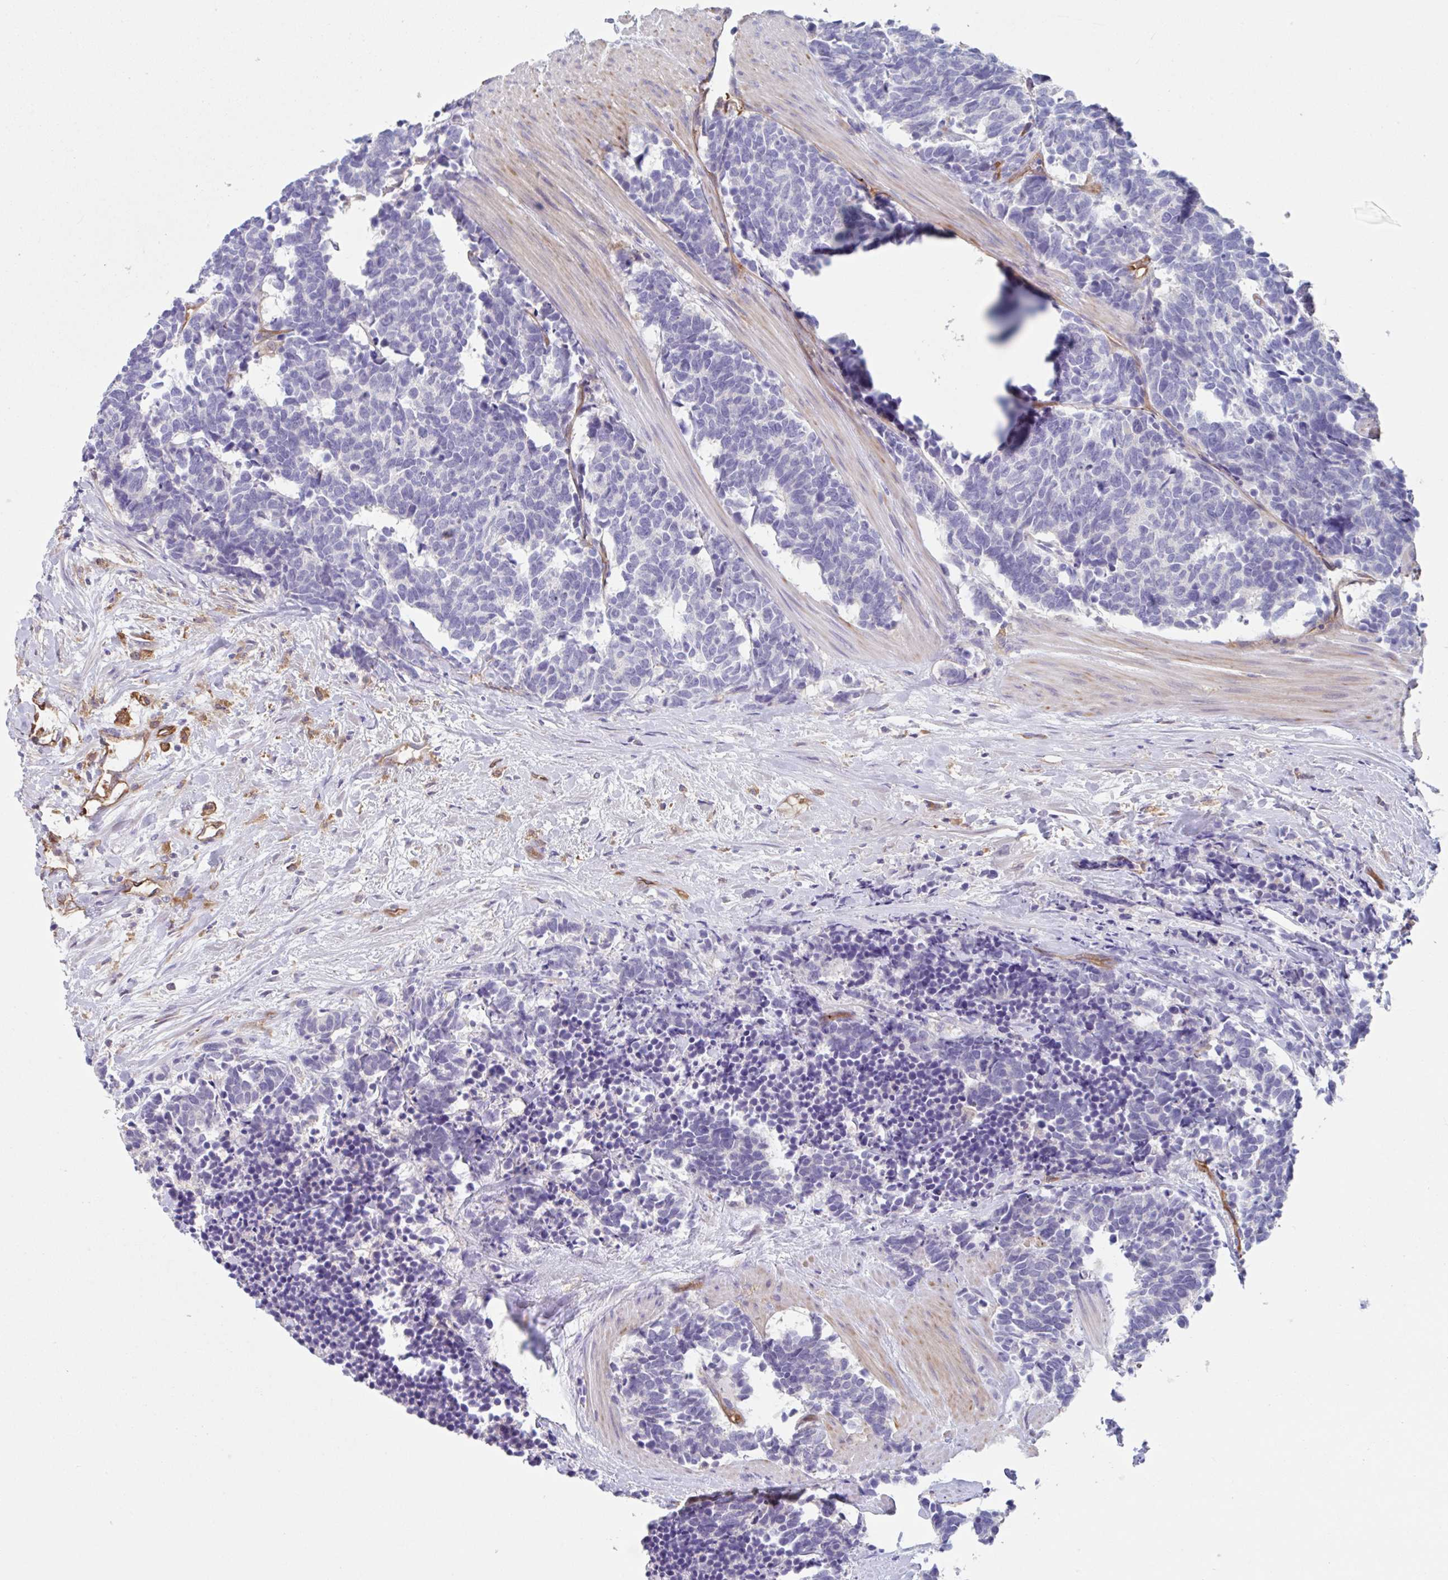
{"staining": {"intensity": "negative", "quantity": "none", "location": "none"}, "tissue": "carcinoid", "cell_type": "Tumor cells", "image_type": "cancer", "snomed": [{"axis": "morphology", "description": "Carcinoma, NOS"}, {"axis": "morphology", "description": "Carcinoid, malignant, NOS"}, {"axis": "topography", "description": "Prostate"}], "caption": "Image shows no significant protein expression in tumor cells of malignant carcinoid.", "gene": "EHD4", "patient": {"sex": "male", "age": 57}}